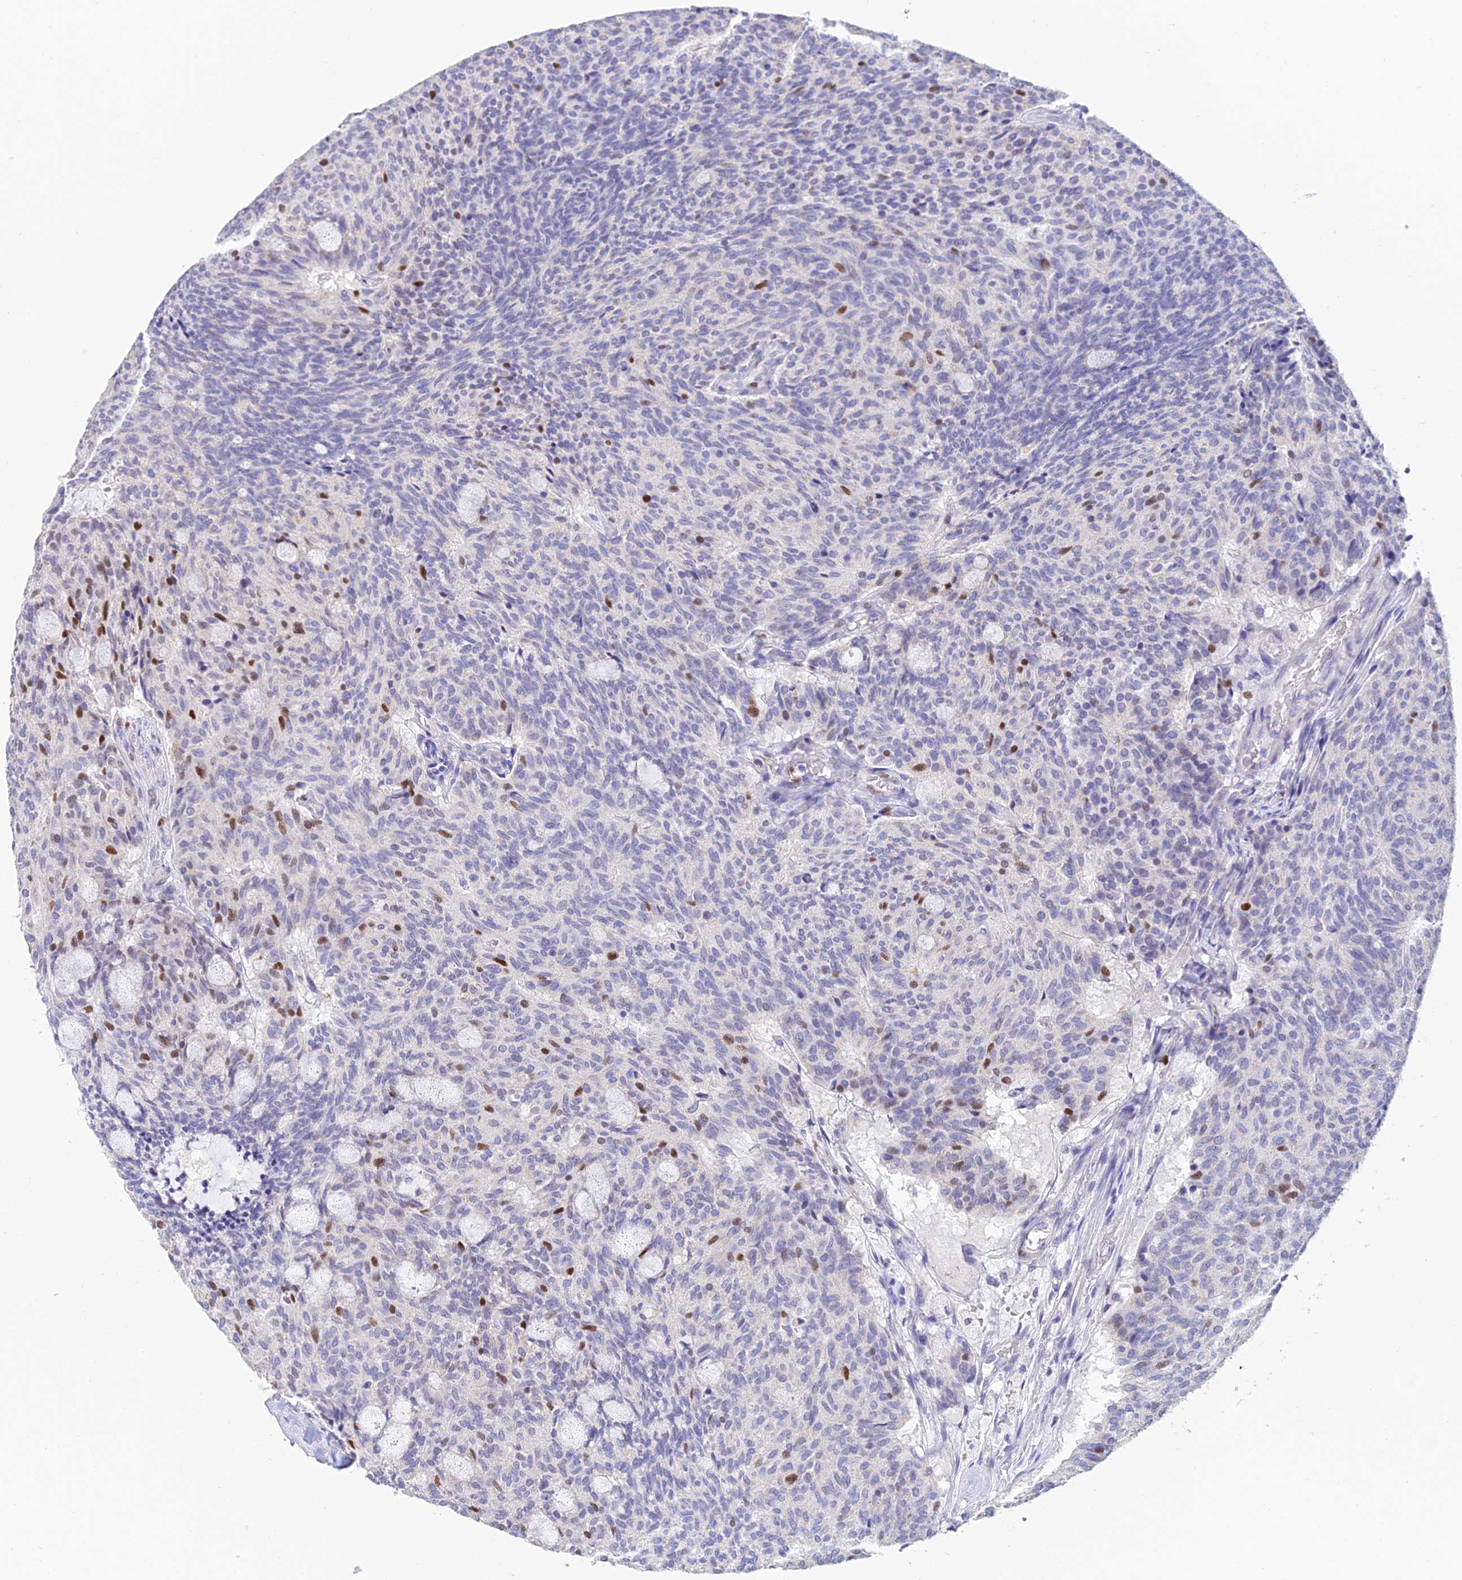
{"staining": {"intensity": "moderate", "quantity": "<25%", "location": "nuclear"}, "tissue": "carcinoid", "cell_type": "Tumor cells", "image_type": "cancer", "snomed": [{"axis": "morphology", "description": "Carcinoid, malignant, NOS"}, {"axis": "topography", "description": "Pancreas"}], "caption": "Protein expression by immunohistochemistry (IHC) exhibits moderate nuclear positivity in approximately <25% of tumor cells in carcinoid.", "gene": "MCM2", "patient": {"sex": "female", "age": 54}}